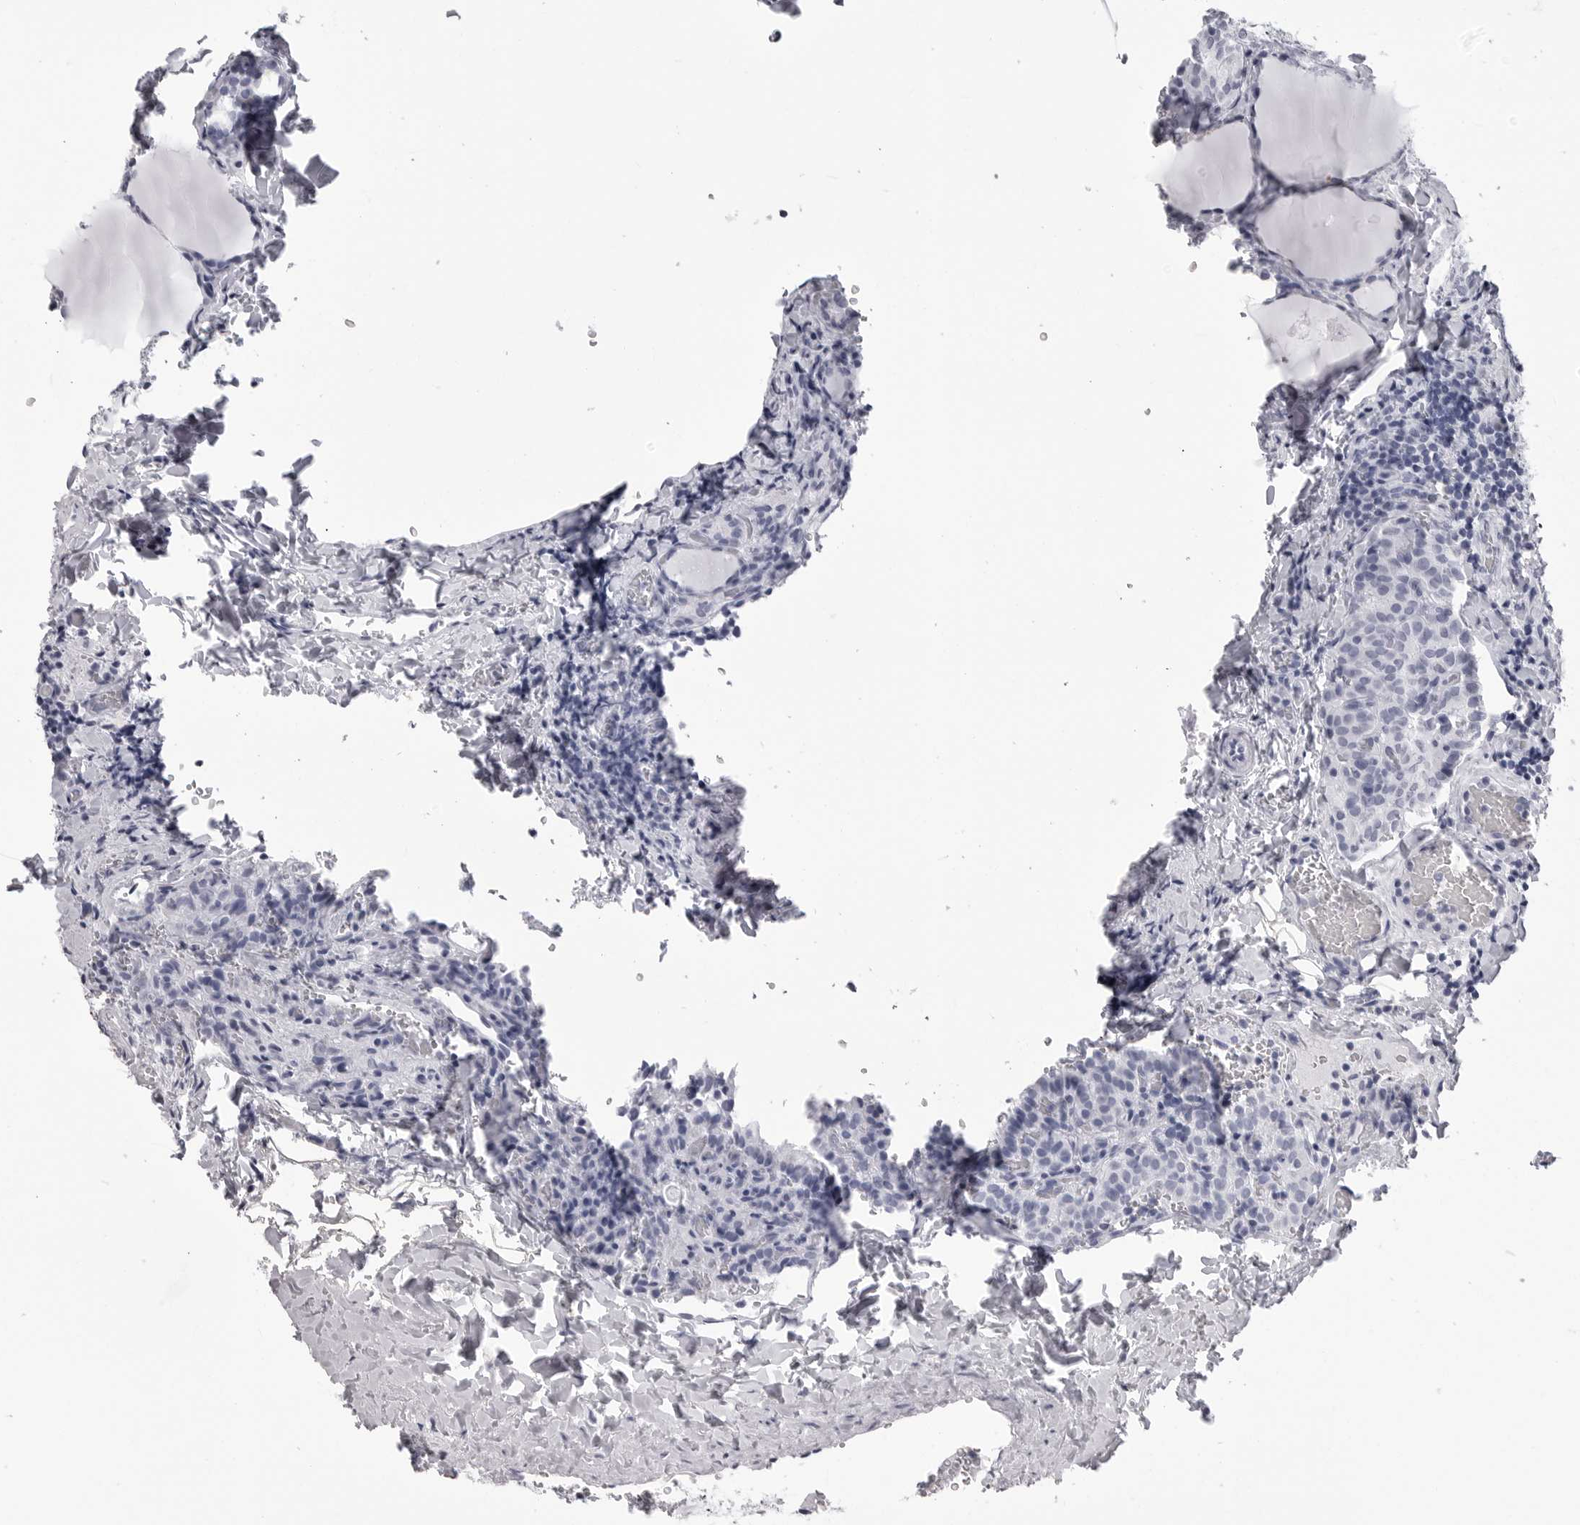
{"staining": {"intensity": "negative", "quantity": "none", "location": "none"}, "tissue": "thyroid cancer", "cell_type": "Tumor cells", "image_type": "cancer", "snomed": [{"axis": "morphology", "description": "Normal tissue, NOS"}, {"axis": "morphology", "description": "Papillary adenocarcinoma, NOS"}, {"axis": "topography", "description": "Thyroid gland"}], "caption": "Immunohistochemistry image of human thyroid cancer stained for a protein (brown), which reveals no staining in tumor cells. Brightfield microscopy of IHC stained with DAB (brown) and hematoxylin (blue), captured at high magnification.", "gene": "LGALS4", "patient": {"sex": "female", "age": 30}}